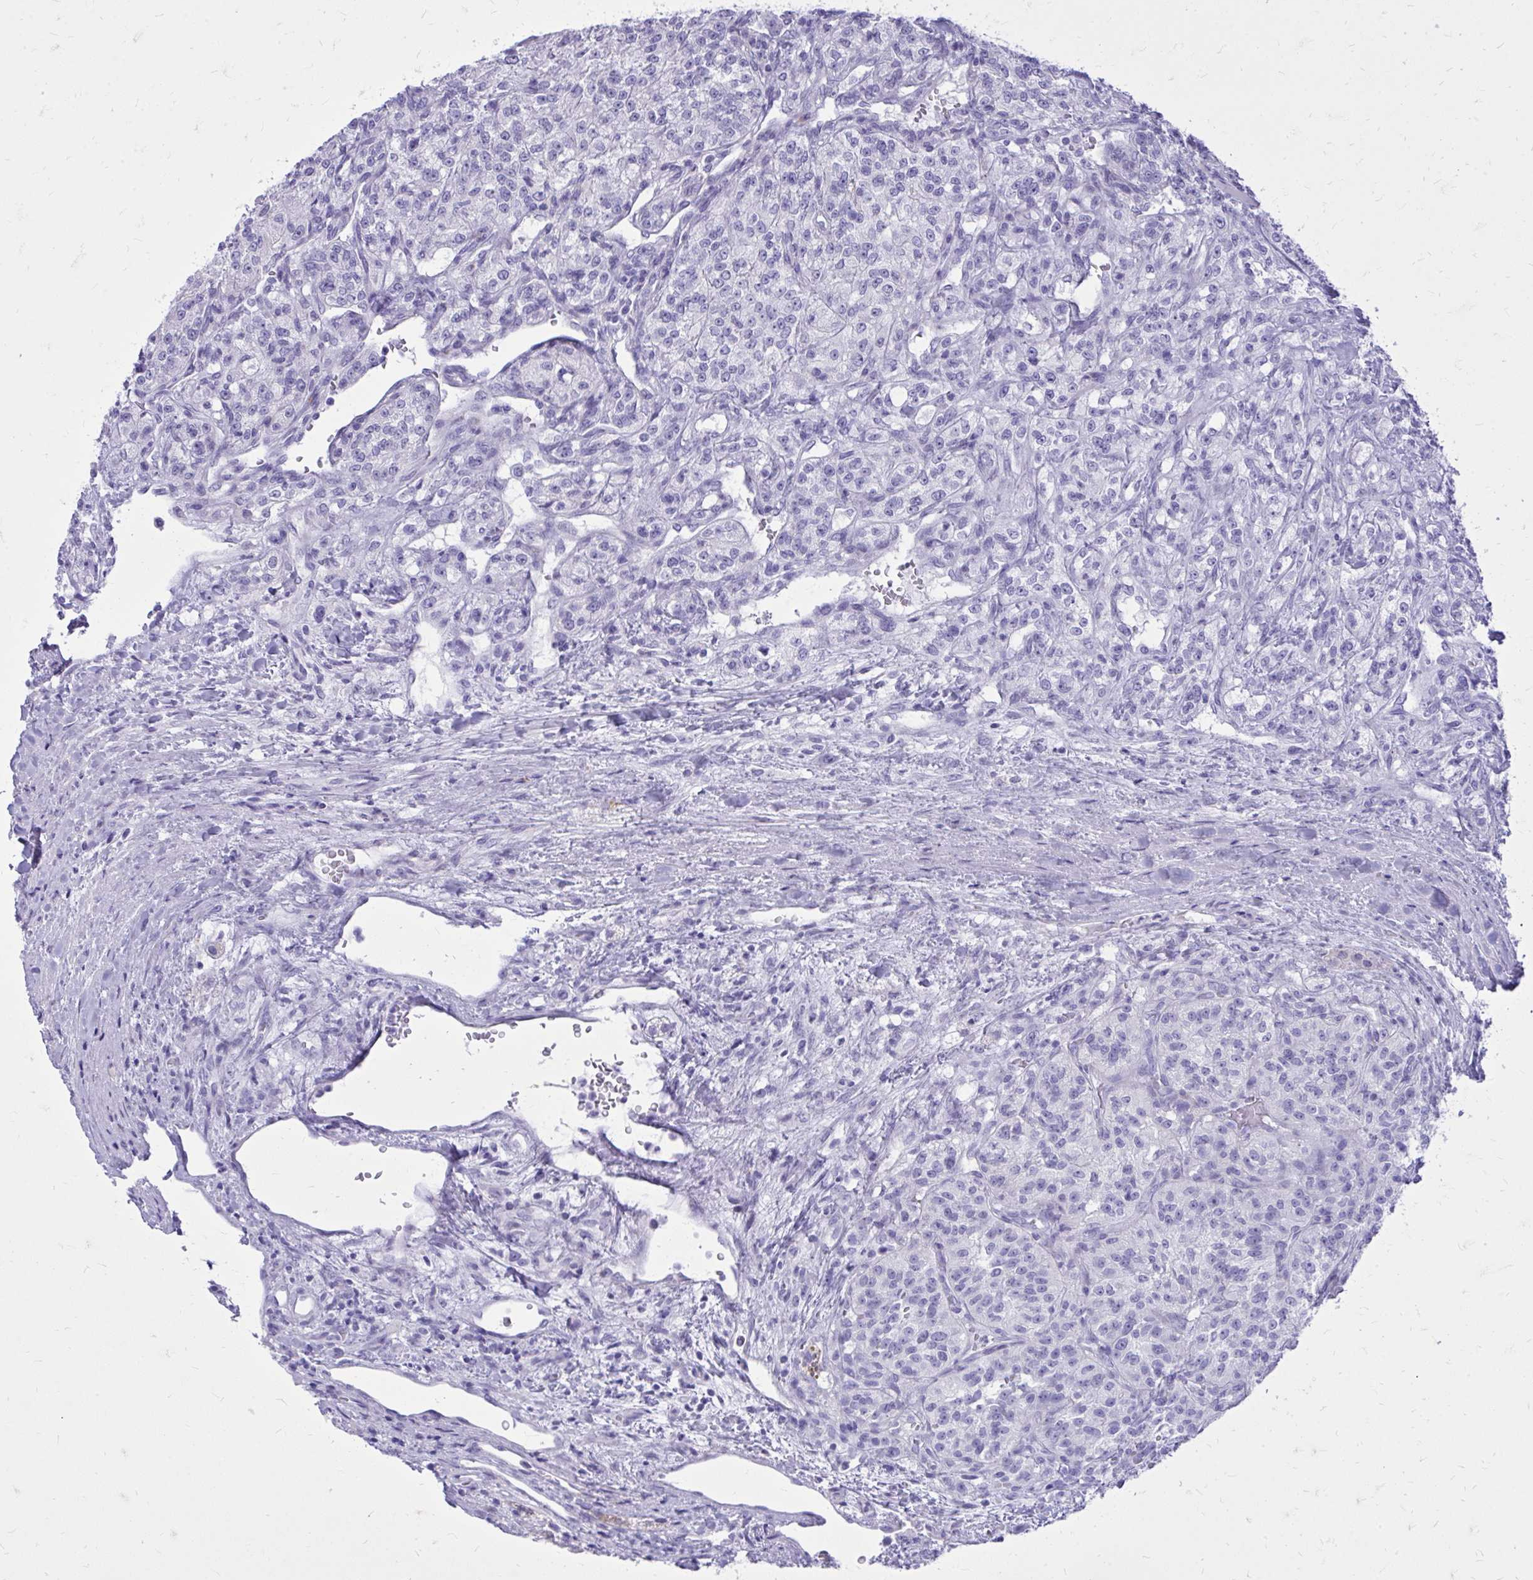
{"staining": {"intensity": "negative", "quantity": "none", "location": "none"}, "tissue": "renal cancer", "cell_type": "Tumor cells", "image_type": "cancer", "snomed": [{"axis": "morphology", "description": "Adenocarcinoma, NOS"}, {"axis": "topography", "description": "Kidney"}], "caption": "IHC of adenocarcinoma (renal) shows no positivity in tumor cells.", "gene": "BCL6B", "patient": {"sex": "female", "age": 63}}